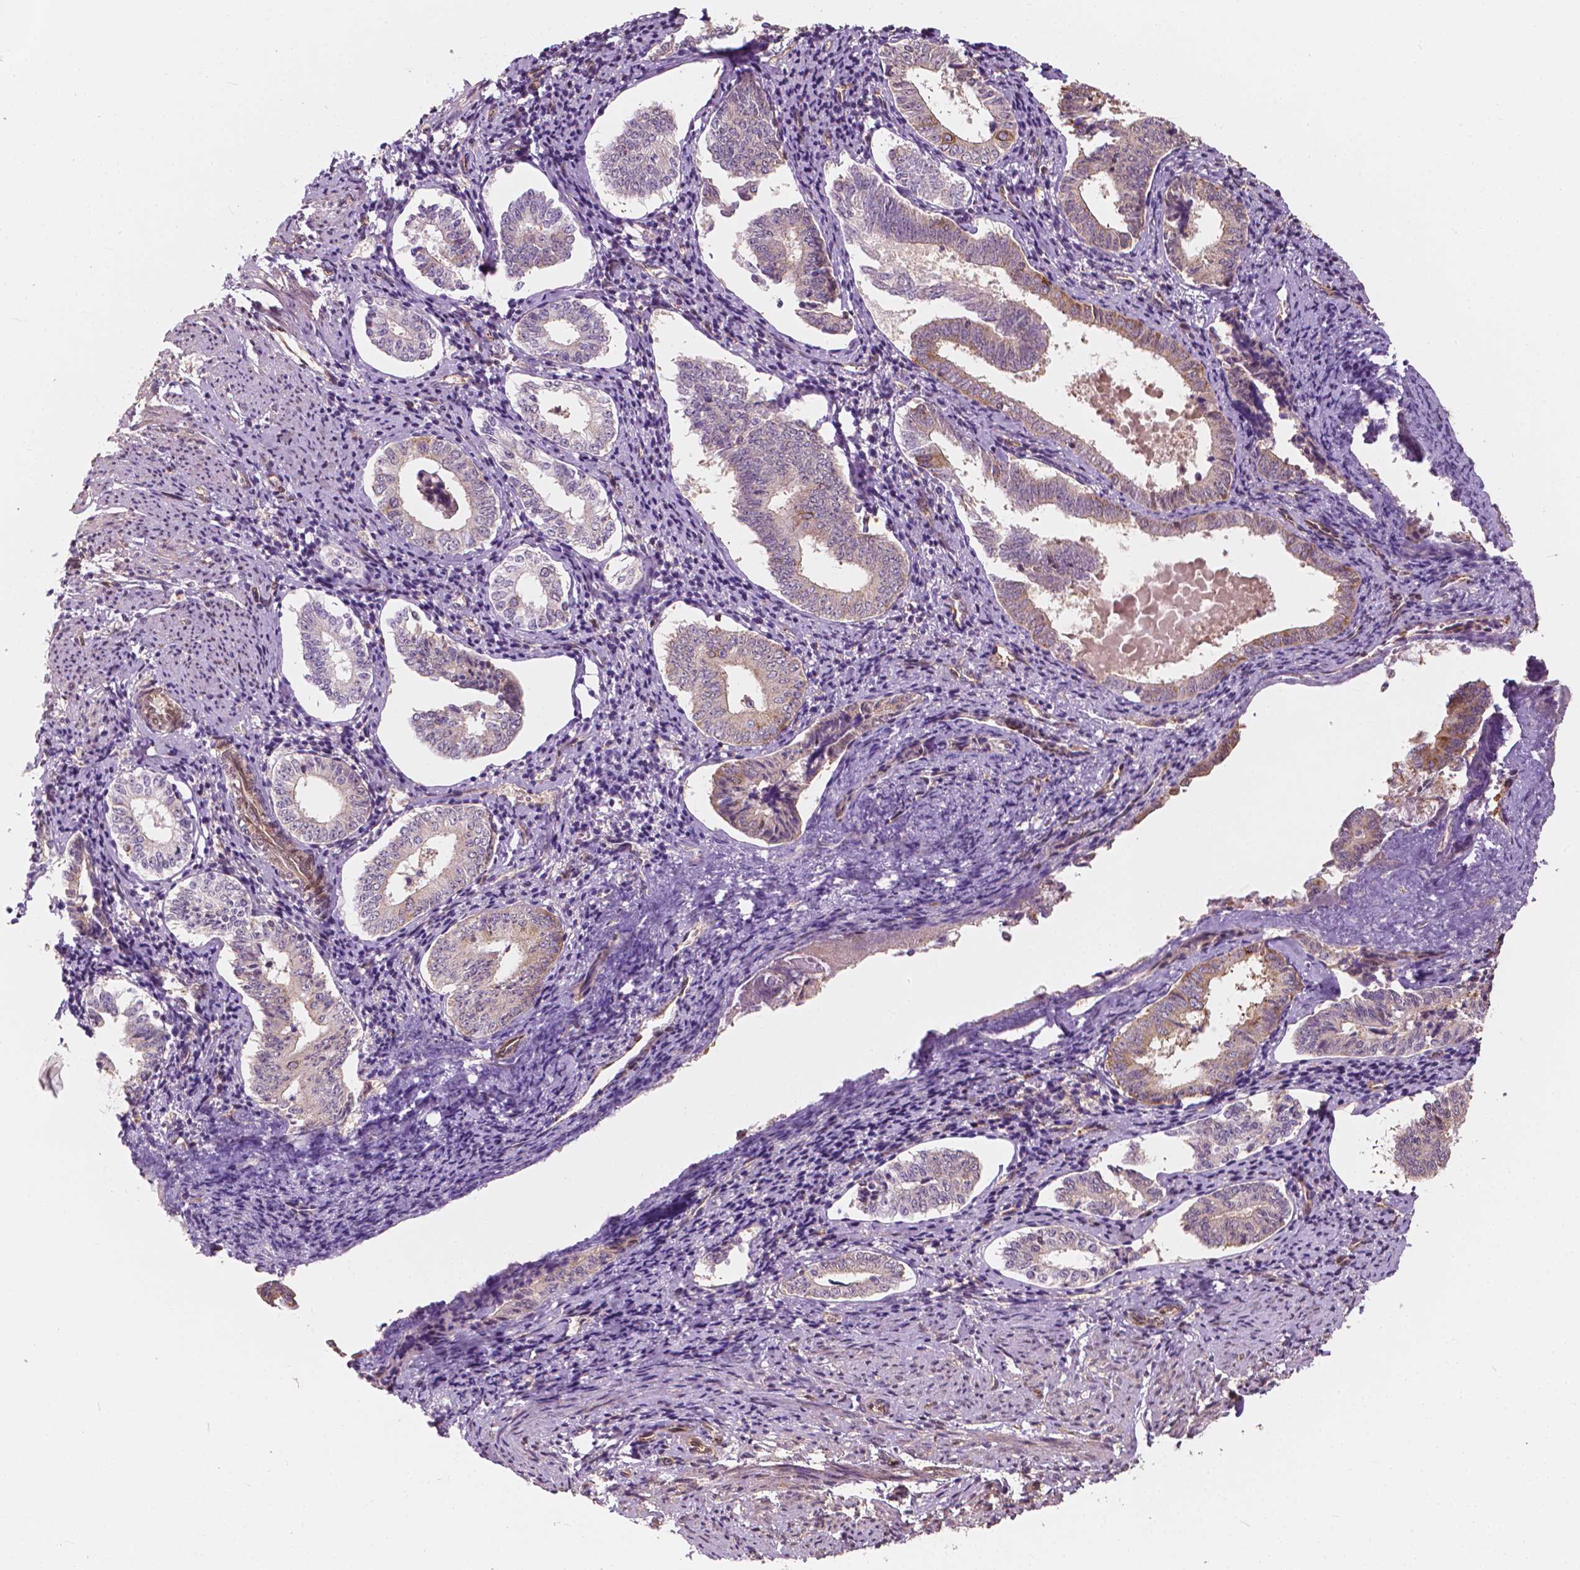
{"staining": {"intensity": "weak", "quantity": "25%-75%", "location": "cytoplasmic/membranous"}, "tissue": "cervical cancer", "cell_type": "Tumor cells", "image_type": "cancer", "snomed": [{"axis": "morphology", "description": "Squamous cell carcinoma, NOS"}, {"axis": "topography", "description": "Cervix"}], "caption": "Cervical cancer (squamous cell carcinoma) was stained to show a protein in brown. There is low levels of weak cytoplasmic/membranous staining in approximately 25%-75% of tumor cells. (brown staining indicates protein expression, while blue staining denotes nuclei).", "gene": "G3BP1", "patient": {"sex": "female", "age": 59}}